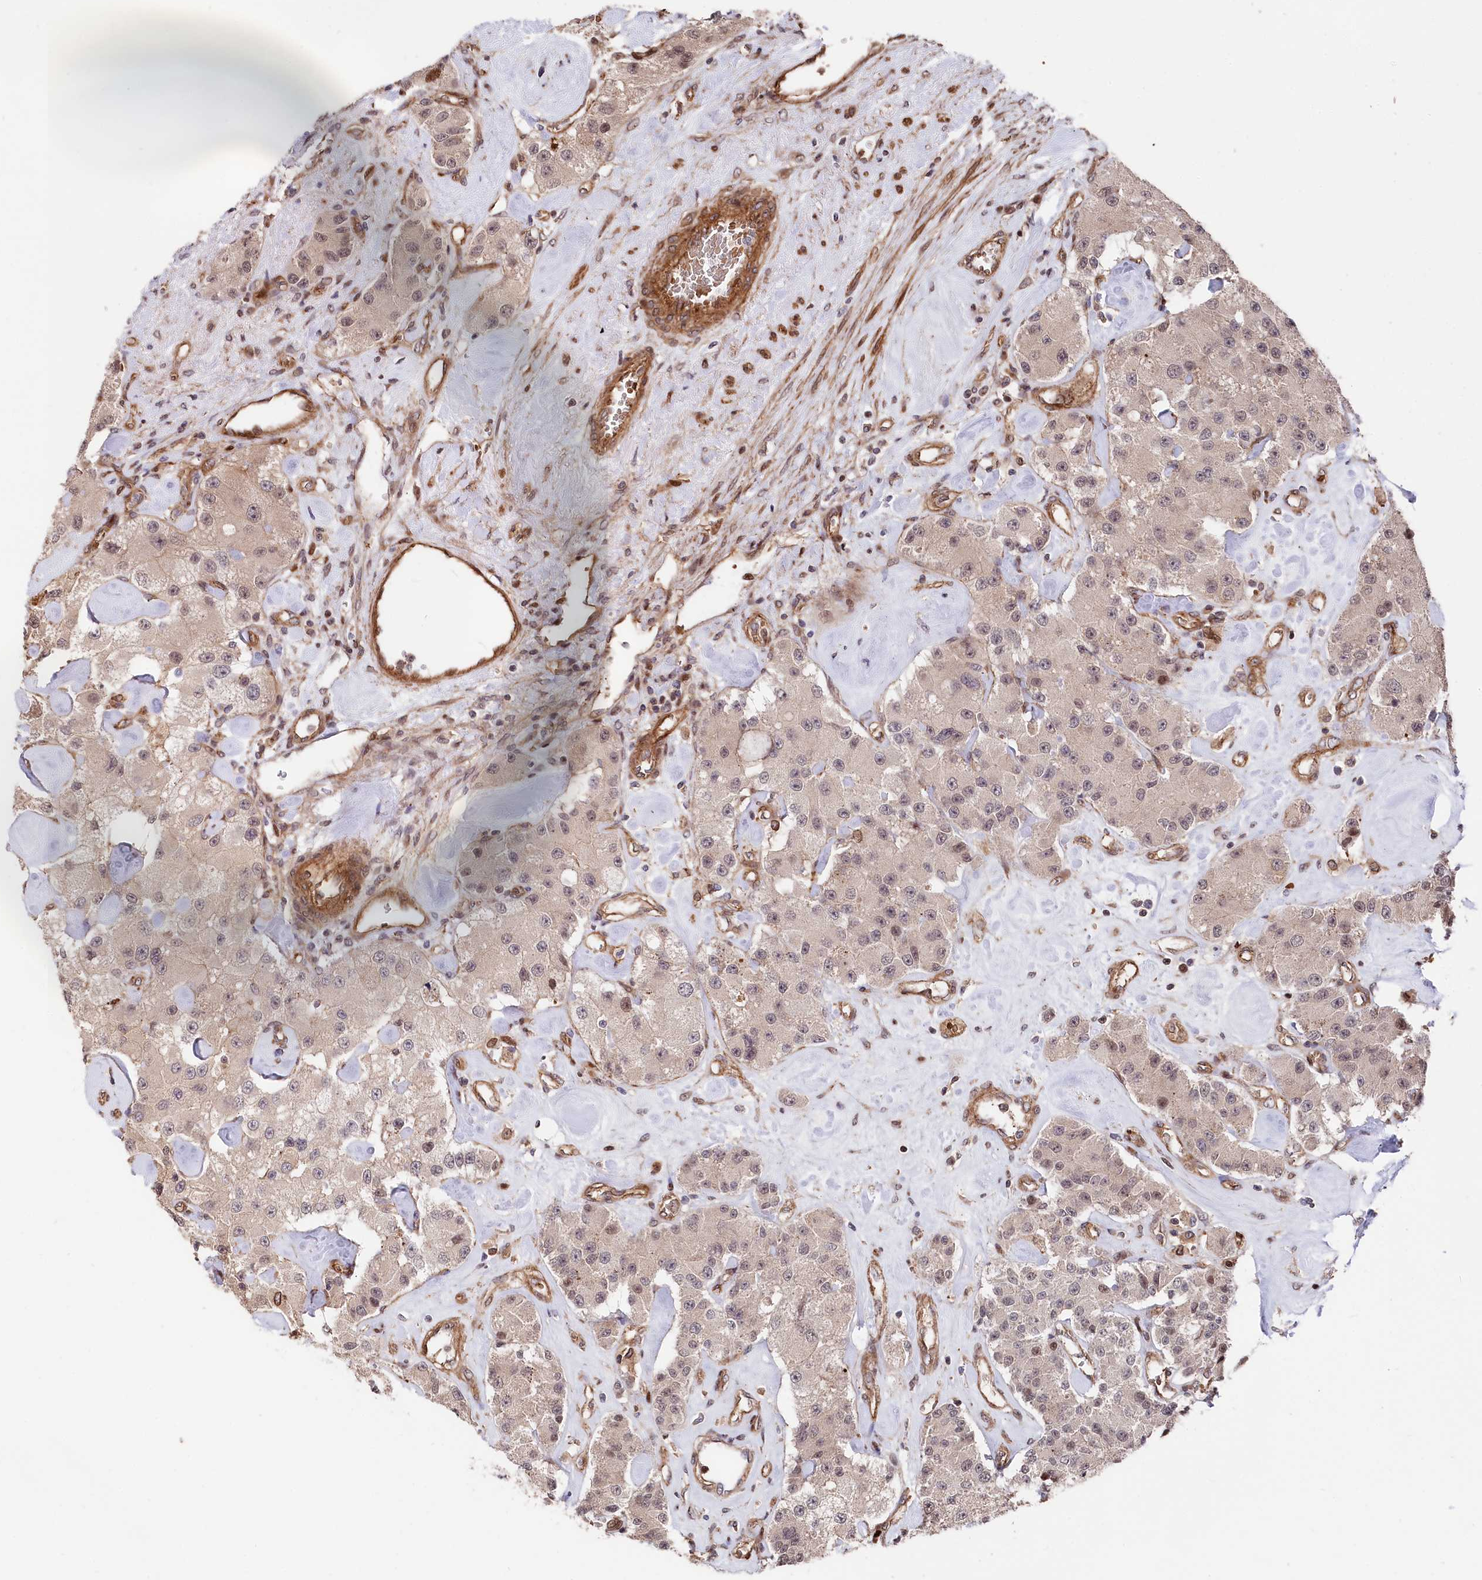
{"staining": {"intensity": "weak", "quantity": "25%-75%", "location": "cytoplasmic/membranous,nuclear"}, "tissue": "carcinoid", "cell_type": "Tumor cells", "image_type": "cancer", "snomed": [{"axis": "morphology", "description": "Carcinoid, malignant, NOS"}, {"axis": "topography", "description": "Pancreas"}], "caption": "A brown stain shows weak cytoplasmic/membranous and nuclear expression of a protein in human carcinoid tumor cells.", "gene": "TNKS1BP1", "patient": {"sex": "male", "age": 41}}